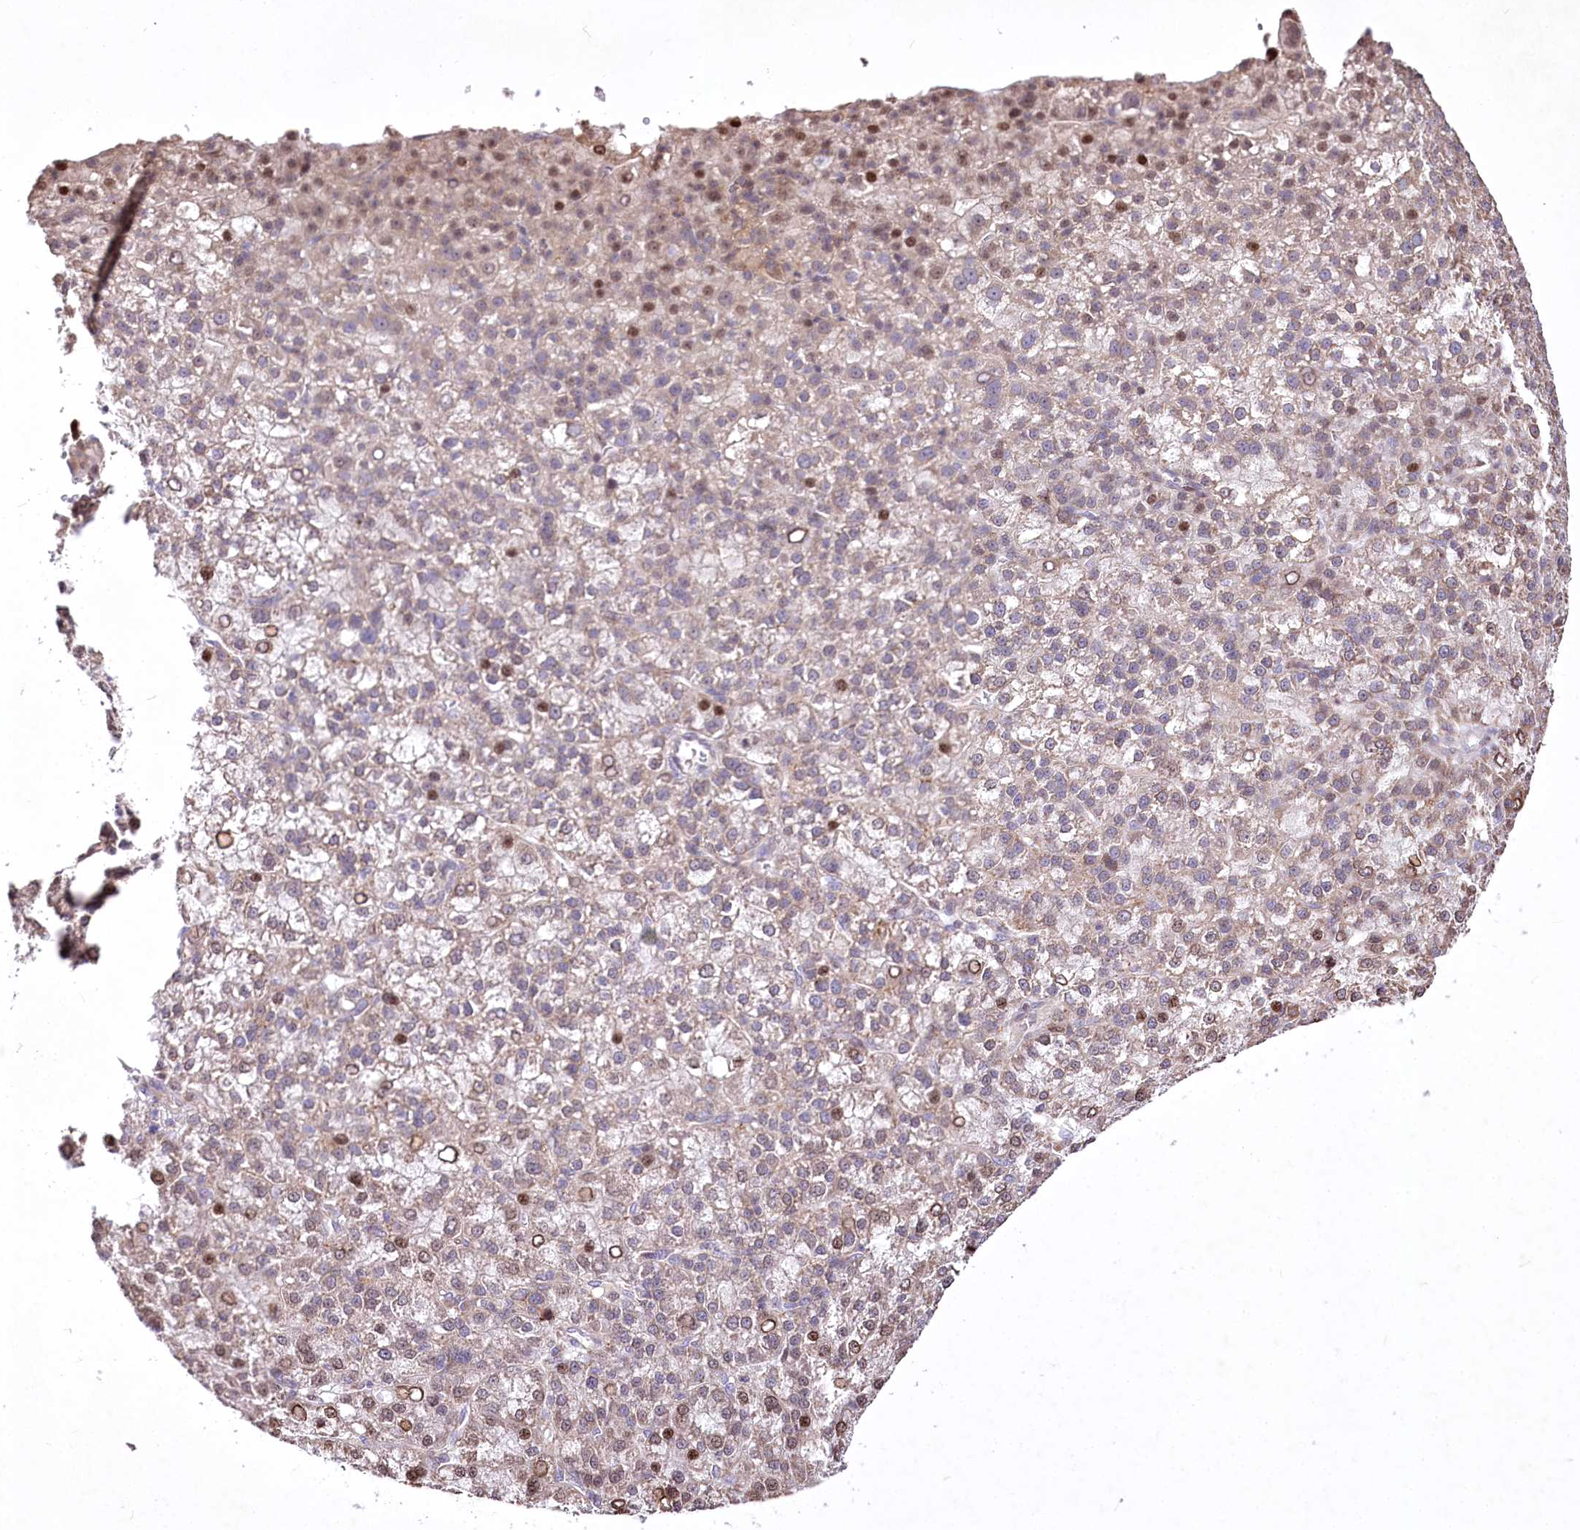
{"staining": {"intensity": "moderate", "quantity": "<25%", "location": "nuclear"}, "tissue": "liver cancer", "cell_type": "Tumor cells", "image_type": "cancer", "snomed": [{"axis": "morphology", "description": "Carcinoma, Hepatocellular, NOS"}, {"axis": "topography", "description": "Liver"}], "caption": "Approximately <25% of tumor cells in liver cancer display moderate nuclear protein positivity as visualized by brown immunohistochemical staining.", "gene": "ZFYVE27", "patient": {"sex": "female", "age": 58}}